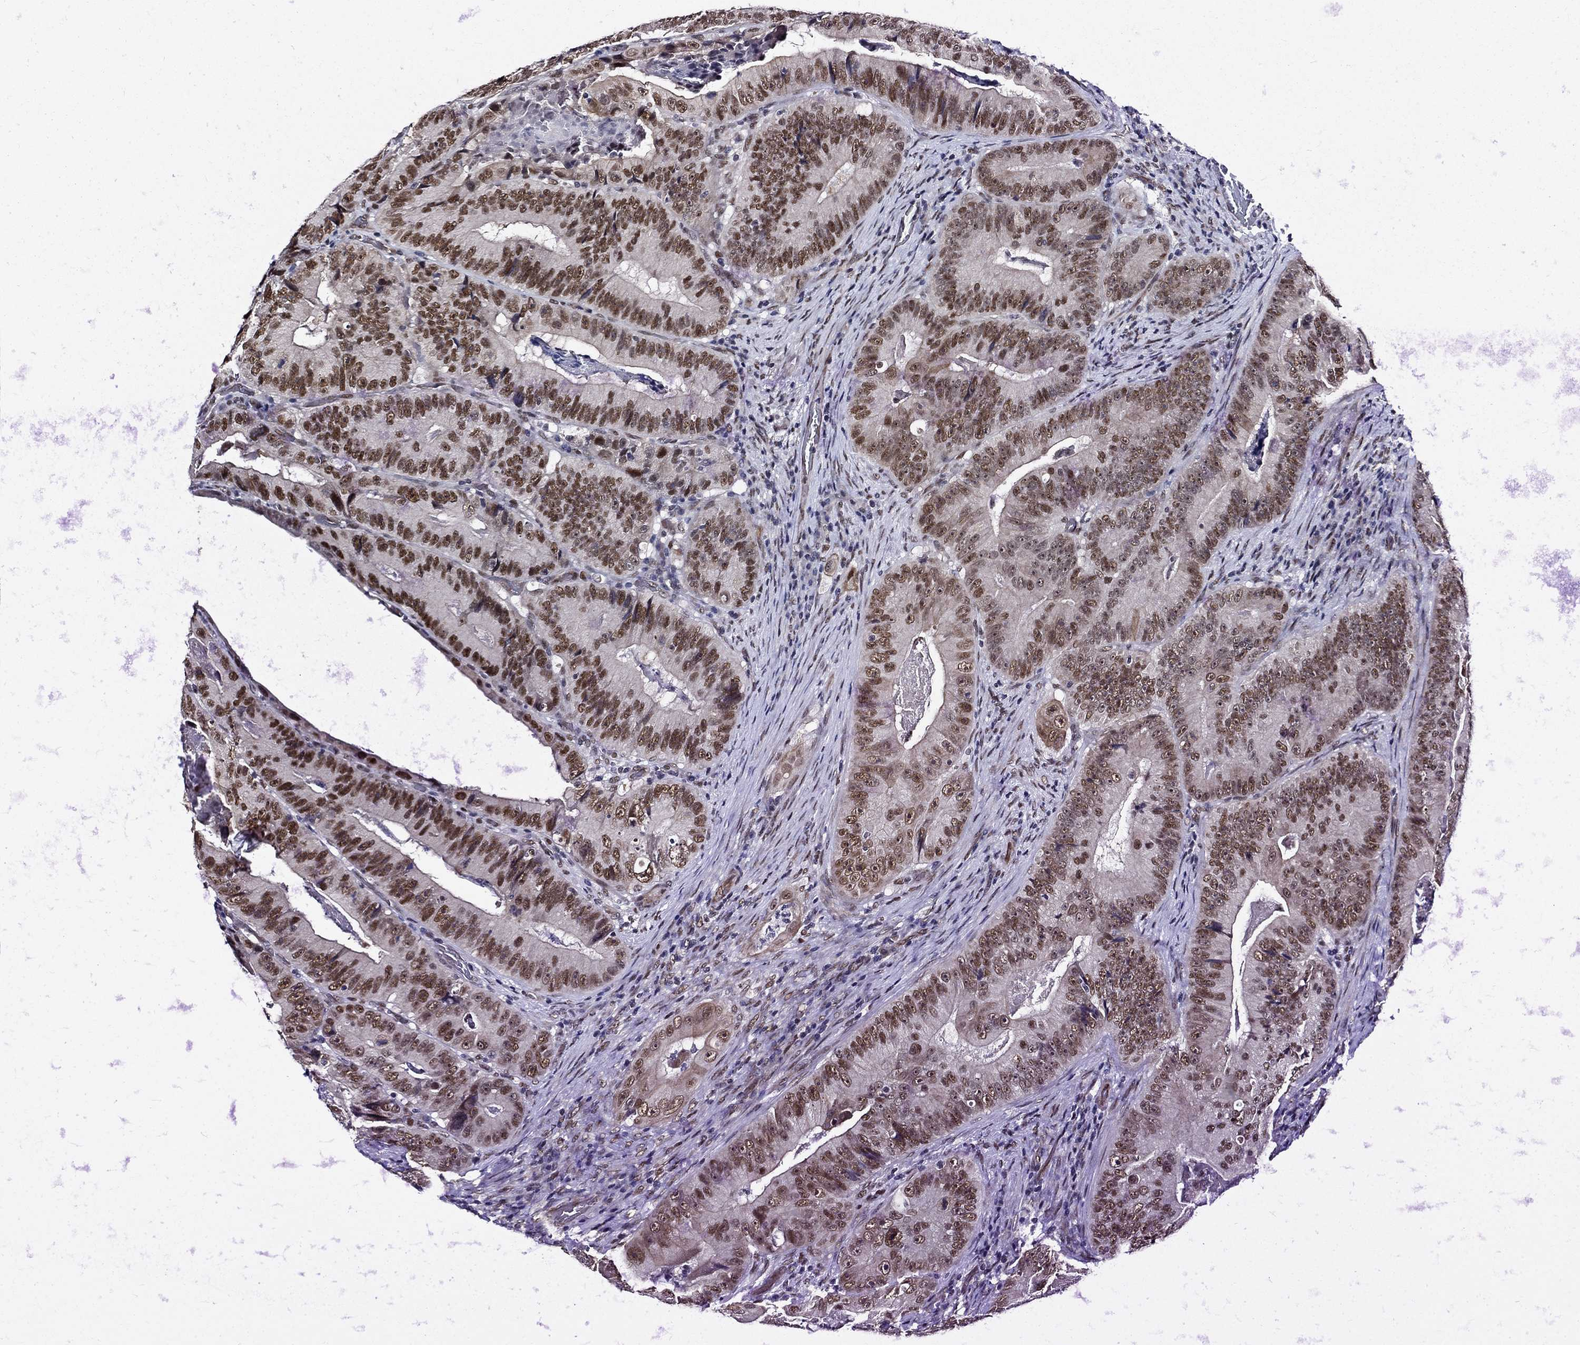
{"staining": {"intensity": "strong", "quantity": "25%-75%", "location": "nuclear"}, "tissue": "colorectal cancer", "cell_type": "Tumor cells", "image_type": "cancer", "snomed": [{"axis": "morphology", "description": "Adenocarcinoma, NOS"}, {"axis": "topography", "description": "Colon"}], "caption": "The immunohistochemical stain shows strong nuclear expression in tumor cells of colorectal adenocarcinoma tissue. The protein is stained brown, and the nuclei are stained in blue (DAB (3,3'-diaminobenzidine) IHC with brightfield microscopy, high magnification).", "gene": "ZBED1", "patient": {"sex": "female", "age": 86}}